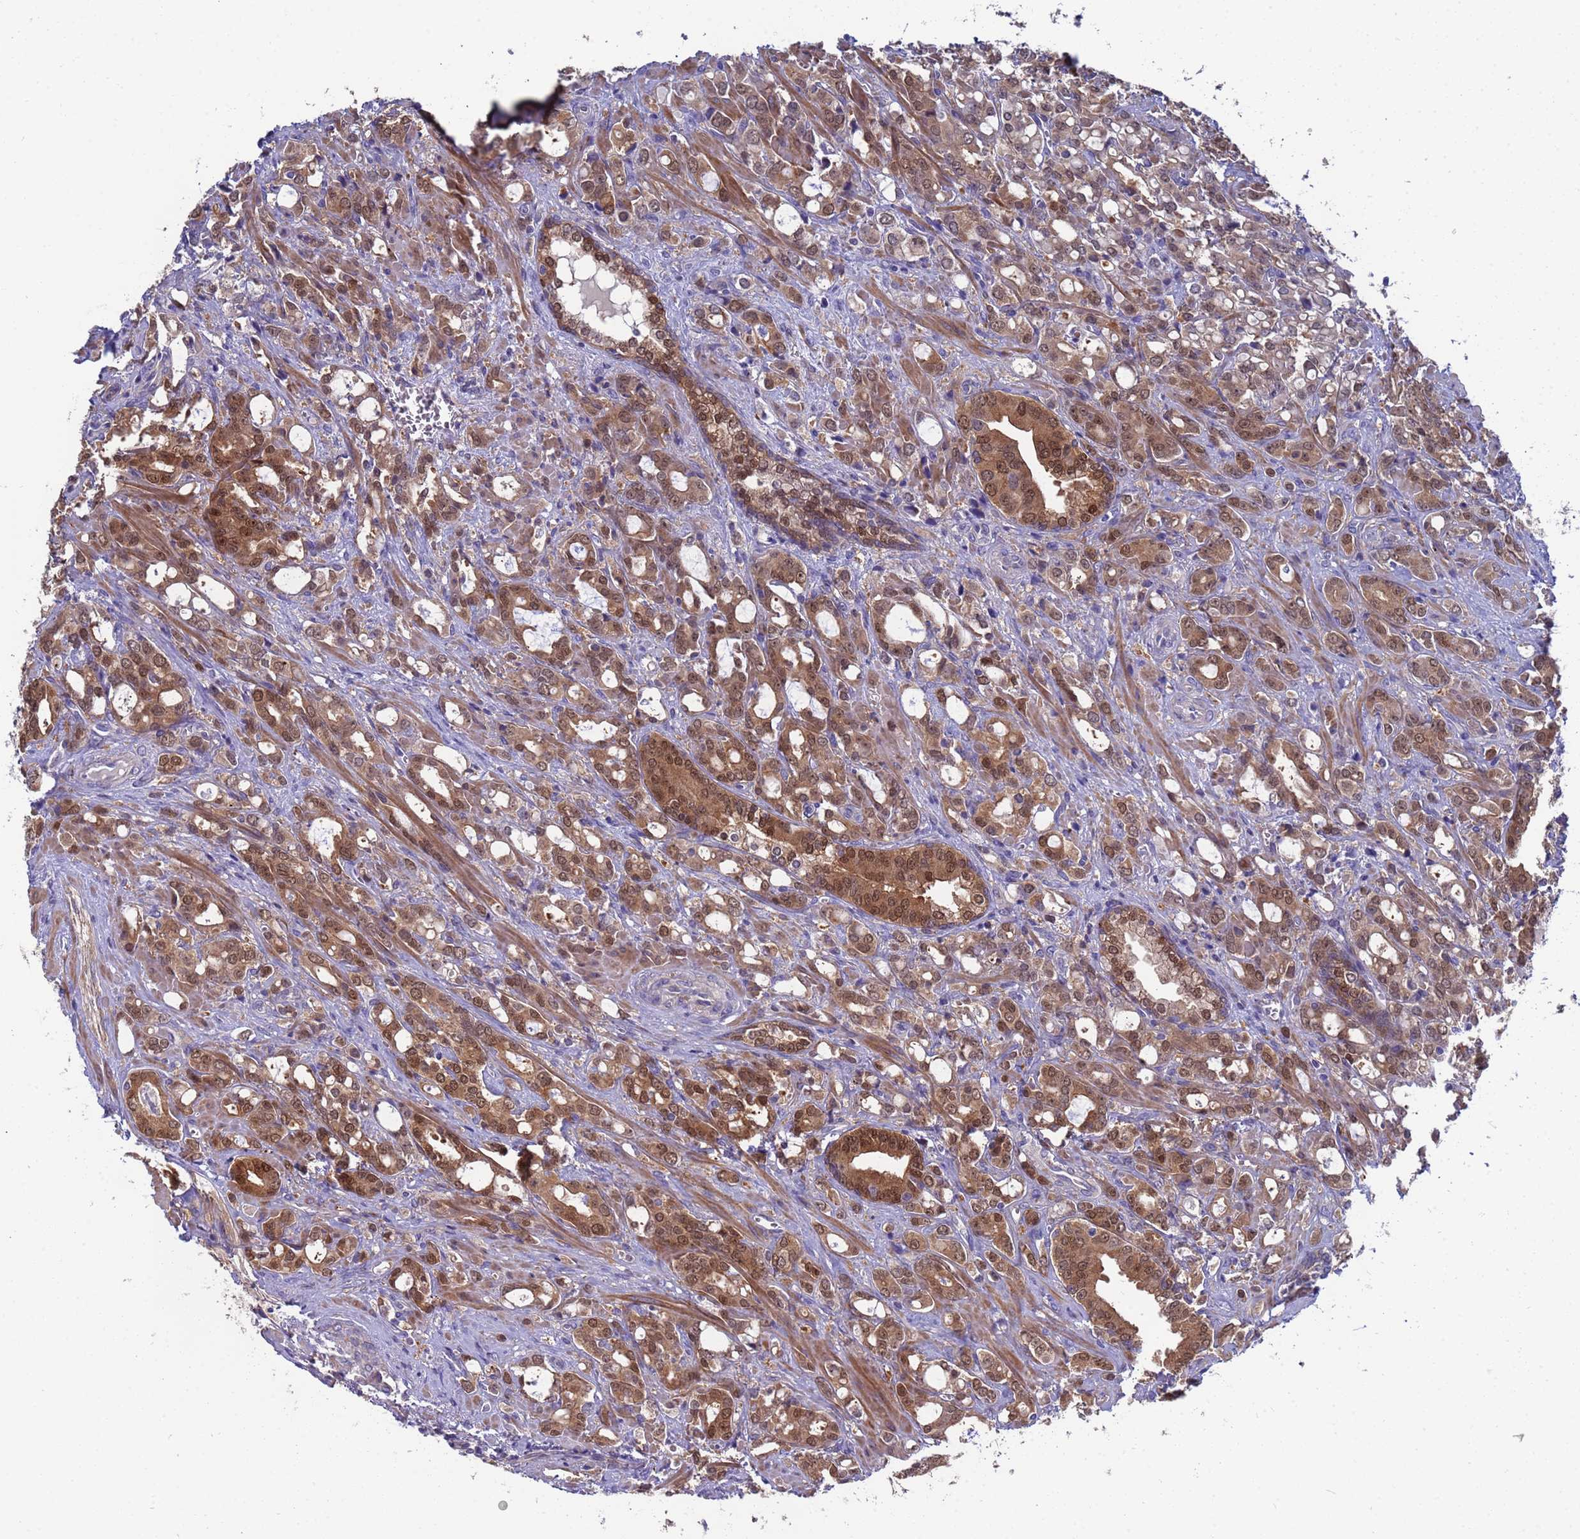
{"staining": {"intensity": "moderate", "quantity": ">75%", "location": "cytoplasmic/membranous,nuclear"}, "tissue": "prostate cancer", "cell_type": "Tumor cells", "image_type": "cancer", "snomed": [{"axis": "morphology", "description": "Adenocarcinoma, High grade"}, {"axis": "topography", "description": "Prostate"}], "caption": "High-magnification brightfield microscopy of adenocarcinoma (high-grade) (prostate) stained with DAB (brown) and counterstained with hematoxylin (blue). tumor cells exhibit moderate cytoplasmic/membranous and nuclear positivity is identified in about>75% of cells.", "gene": "ENOSF1", "patient": {"sex": "male", "age": 72}}